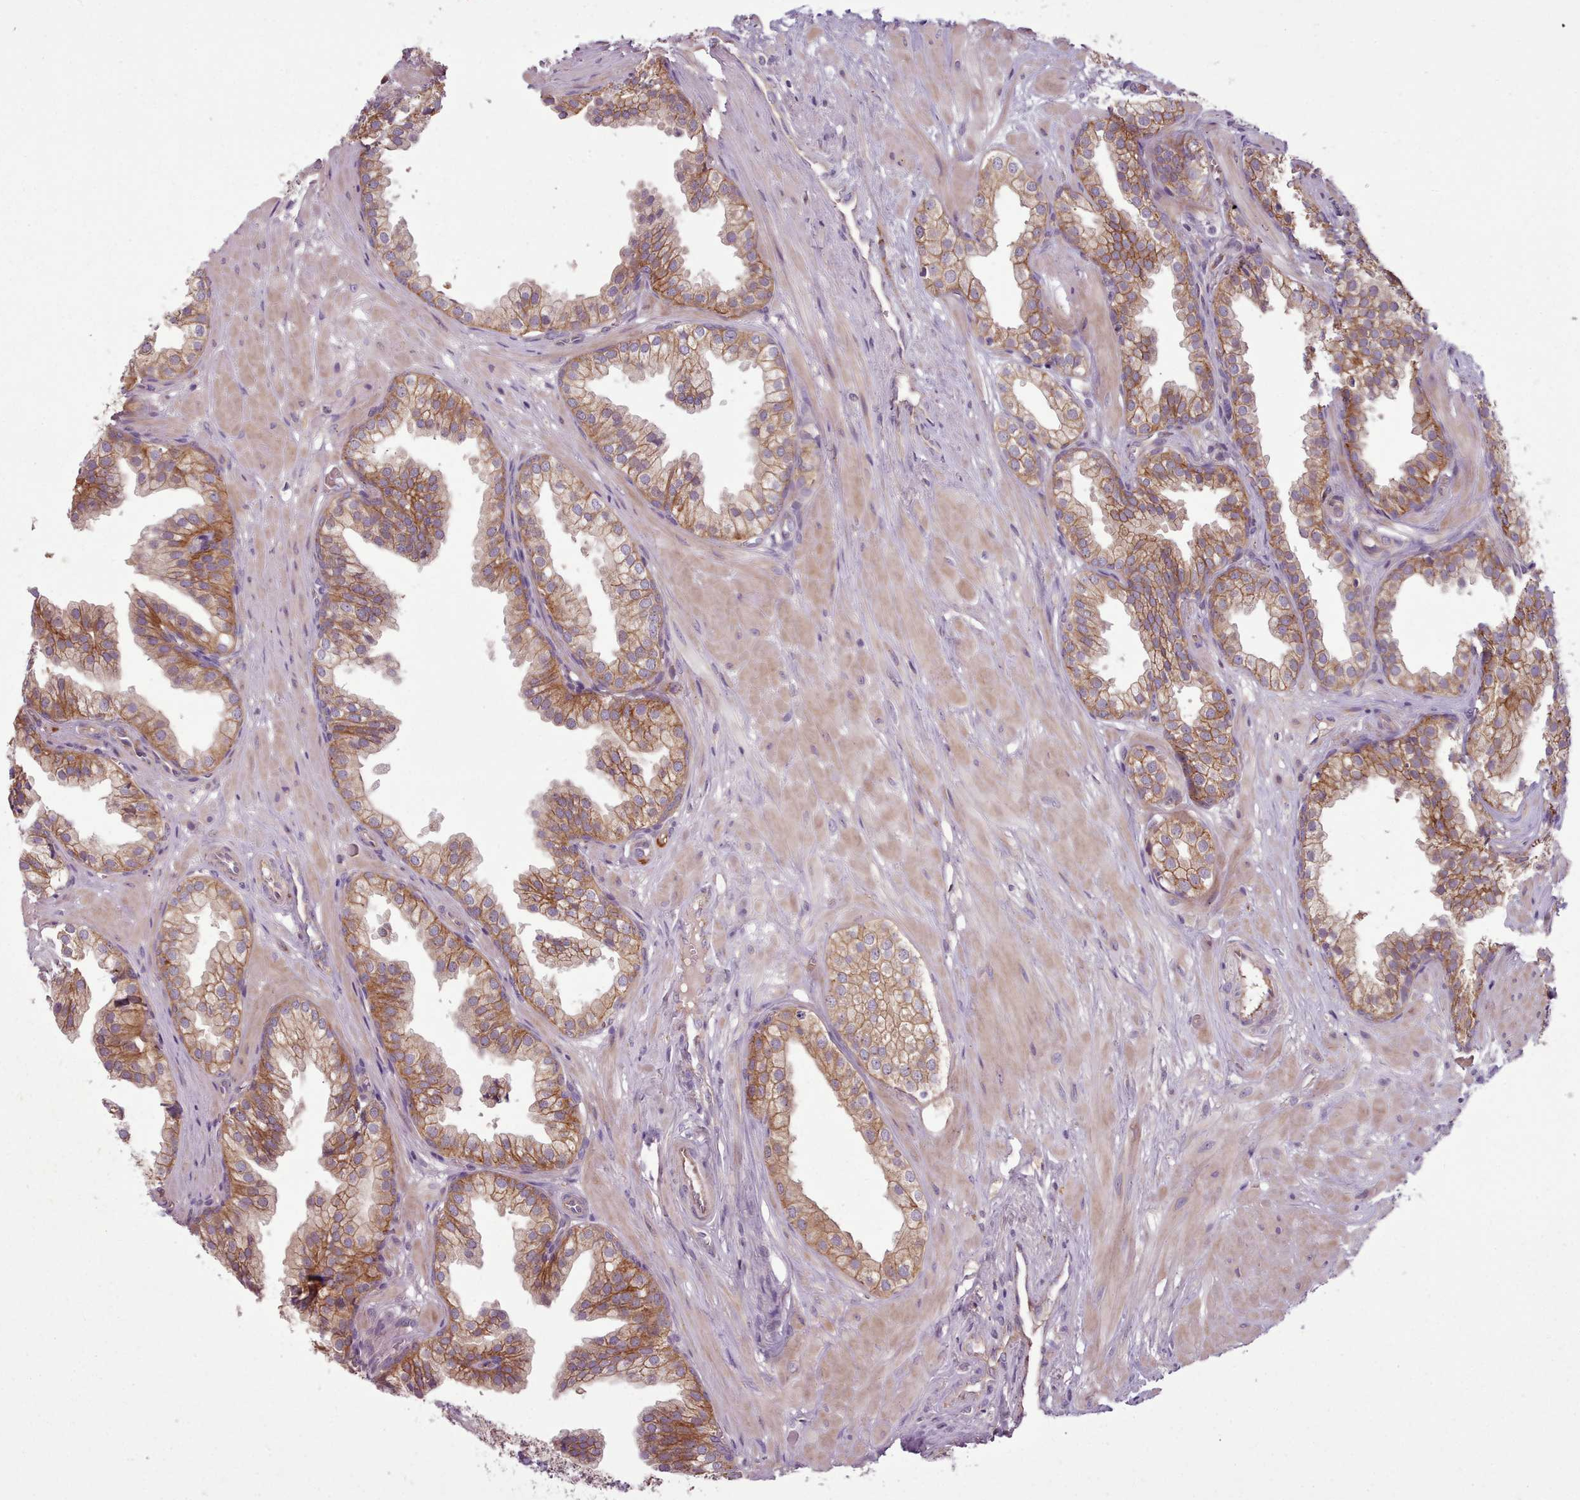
{"staining": {"intensity": "moderate", "quantity": ">75%", "location": "cytoplasmic/membranous"}, "tissue": "prostate", "cell_type": "Glandular cells", "image_type": "normal", "snomed": [{"axis": "morphology", "description": "Normal tissue, NOS"}, {"axis": "topography", "description": "Prostate"}, {"axis": "topography", "description": "Peripheral nerve tissue"}], "caption": "A histopathology image of prostate stained for a protein exhibits moderate cytoplasmic/membranous brown staining in glandular cells. The protein of interest is stained brown, and the nuclei are stained in blue (DAB (3,3'-diaminobenzidine) IHC with brightfield microscopy, high magnification).", "gene": "NT5DC2", "patient": {"sex": "male", "age": 55}}